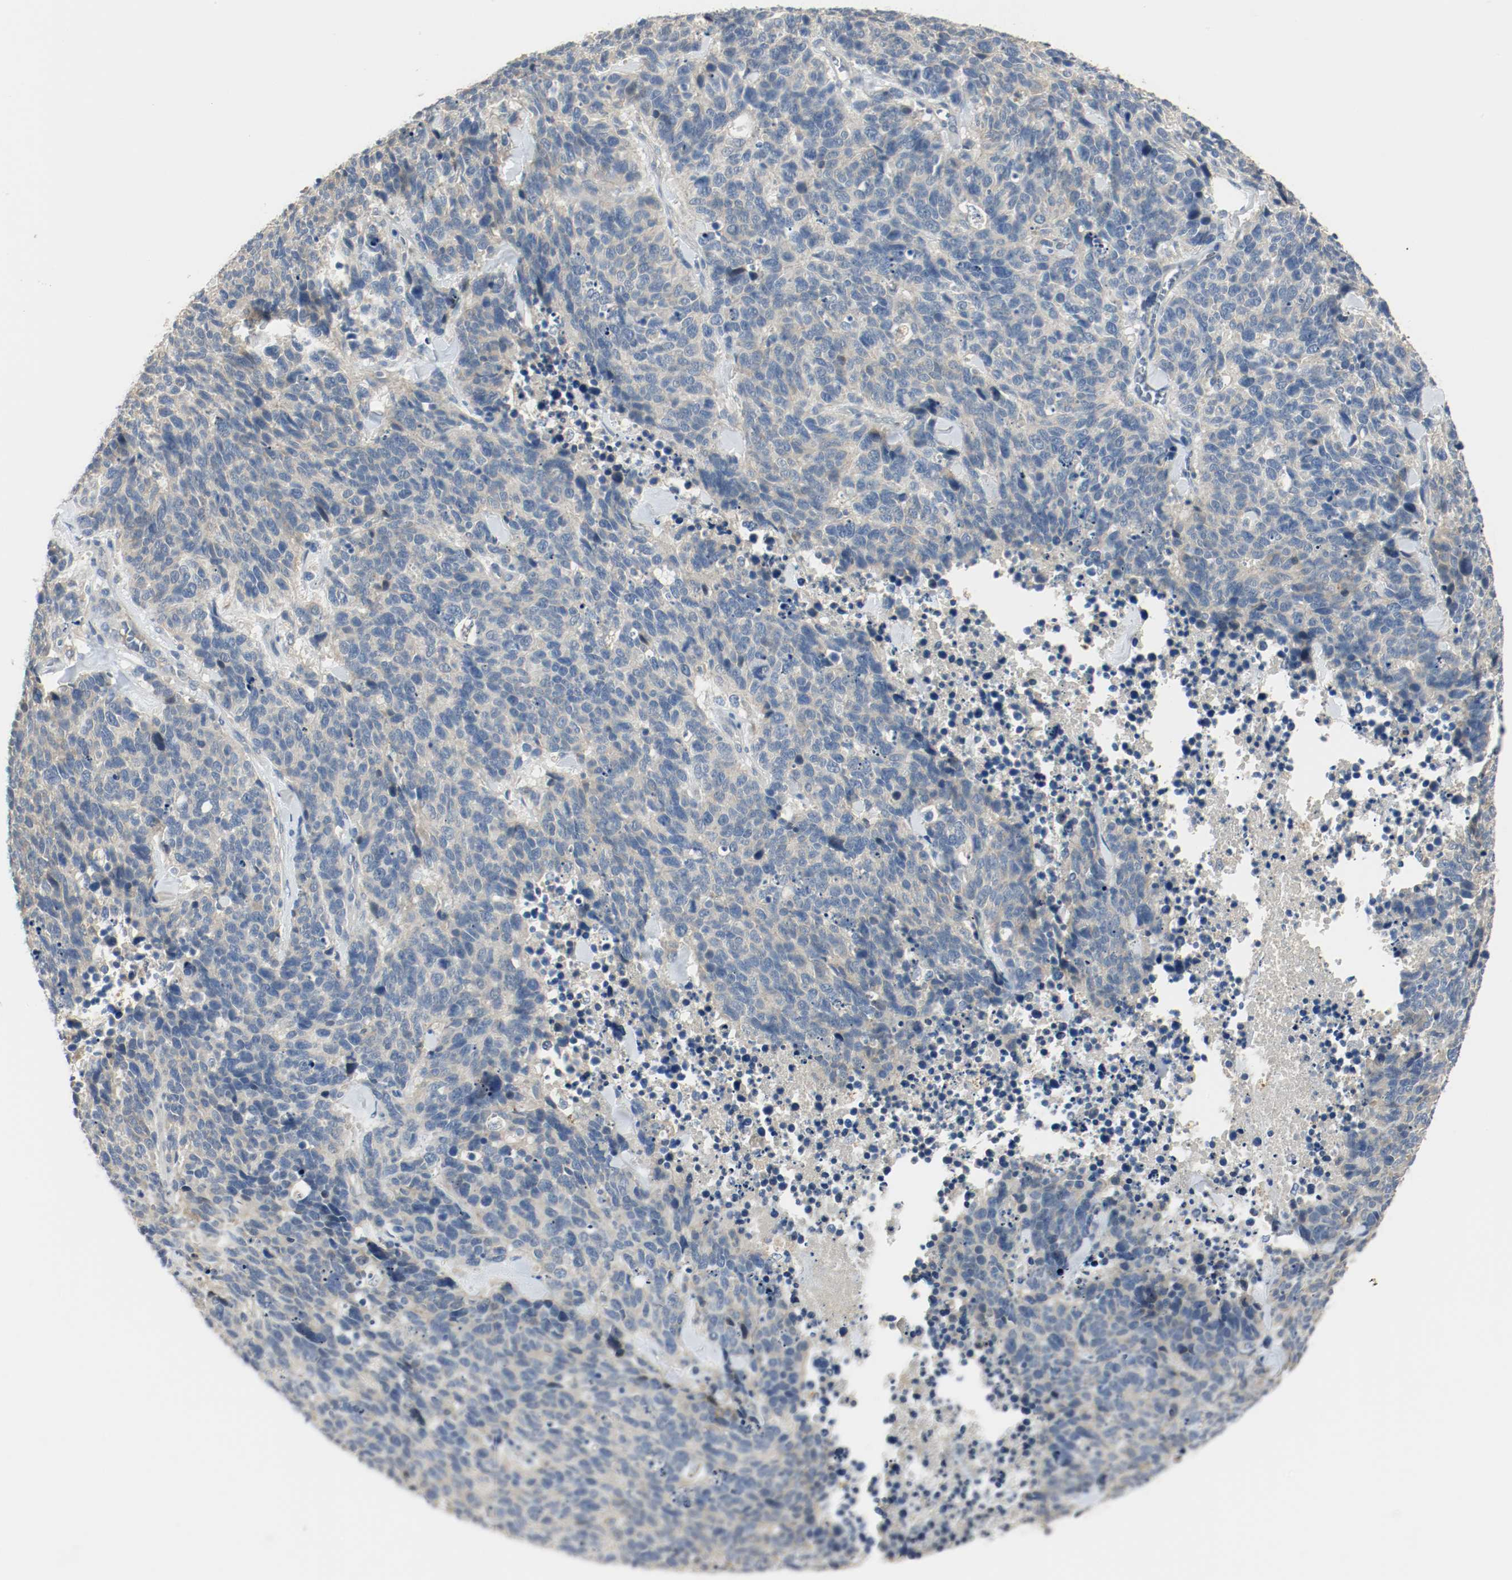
{"staining": {"intensity": "negative", "quantity": "none", "location": "none"}, "tissue": "lung cancer", "cell_type": "Tumor cells", "image_type": "cancer", "snomed": [{"axis": "morphology", "description": "Neoplasm, malignant, NOS"}, {"axis": "topography", "description": "Lung"}], "caption": "DAB (3,3'-diaminobenzidine) immunohistochemical staining of human neoplasm (malignant) (lung) exhibits no significant expression in tumor cells.", "gene": "MELTF", "patient": {"sex": "female", "age": 58}}